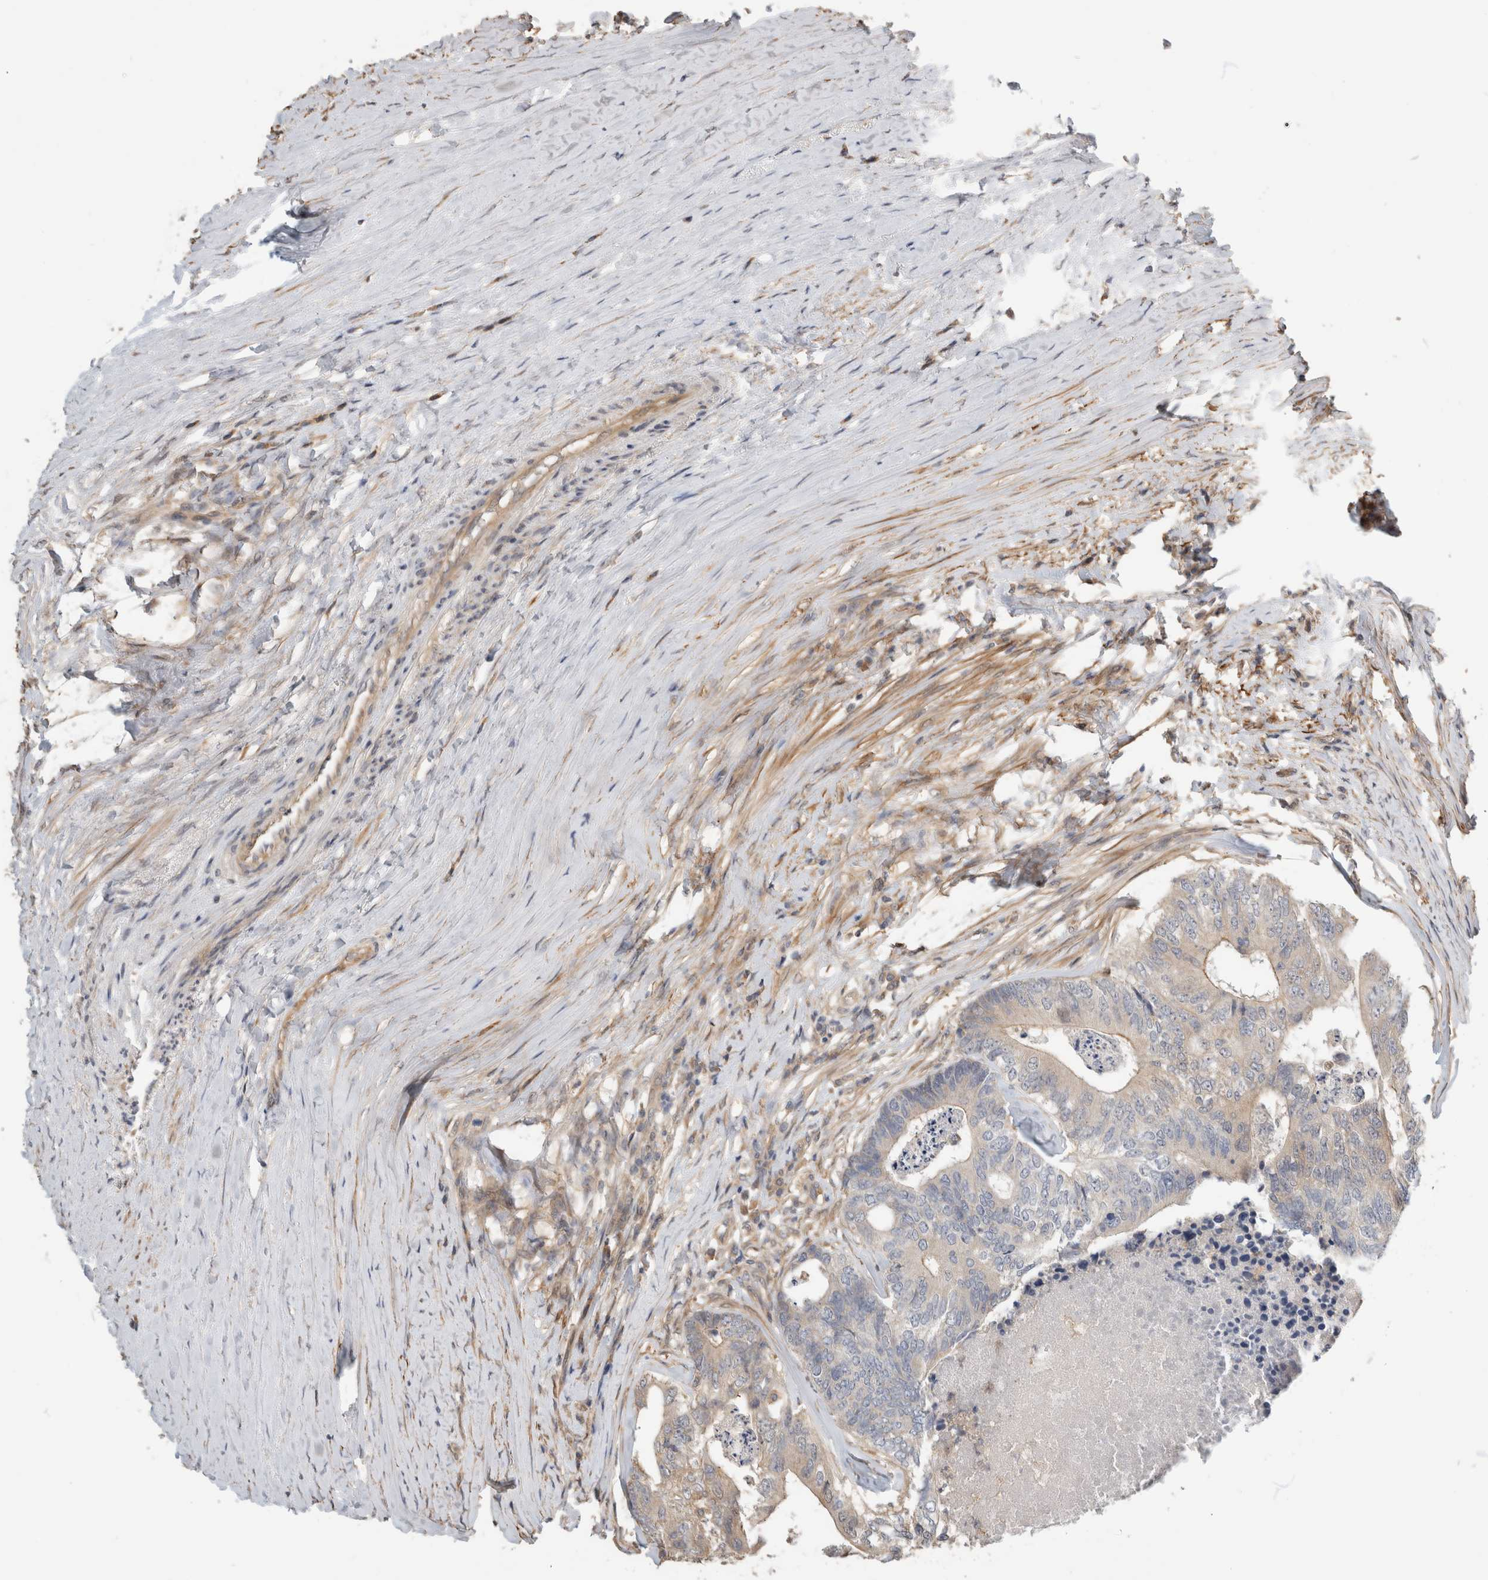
{"staining": {"intensity": "negative", "quantity": "none", "location": "none"}, "tissue": "colorectal cancer", "cell_type": "Tumor cells", "image_type": "cancer", "snomed": [{"axis": "morphology", "description": "Adenocarcinoma, NOS"}, {"axis": "topography", "description": "Colon"}], "caption": "Immunohistochemistry image of neoplastic tissue: human colorectal adenocarcinoma stained with DAB (3,3'-diaminobenzidine) reveals no significant protein staining in tumor cells.", "gene": "PGM1", "patient": {"sex": "female", "age": 67}}